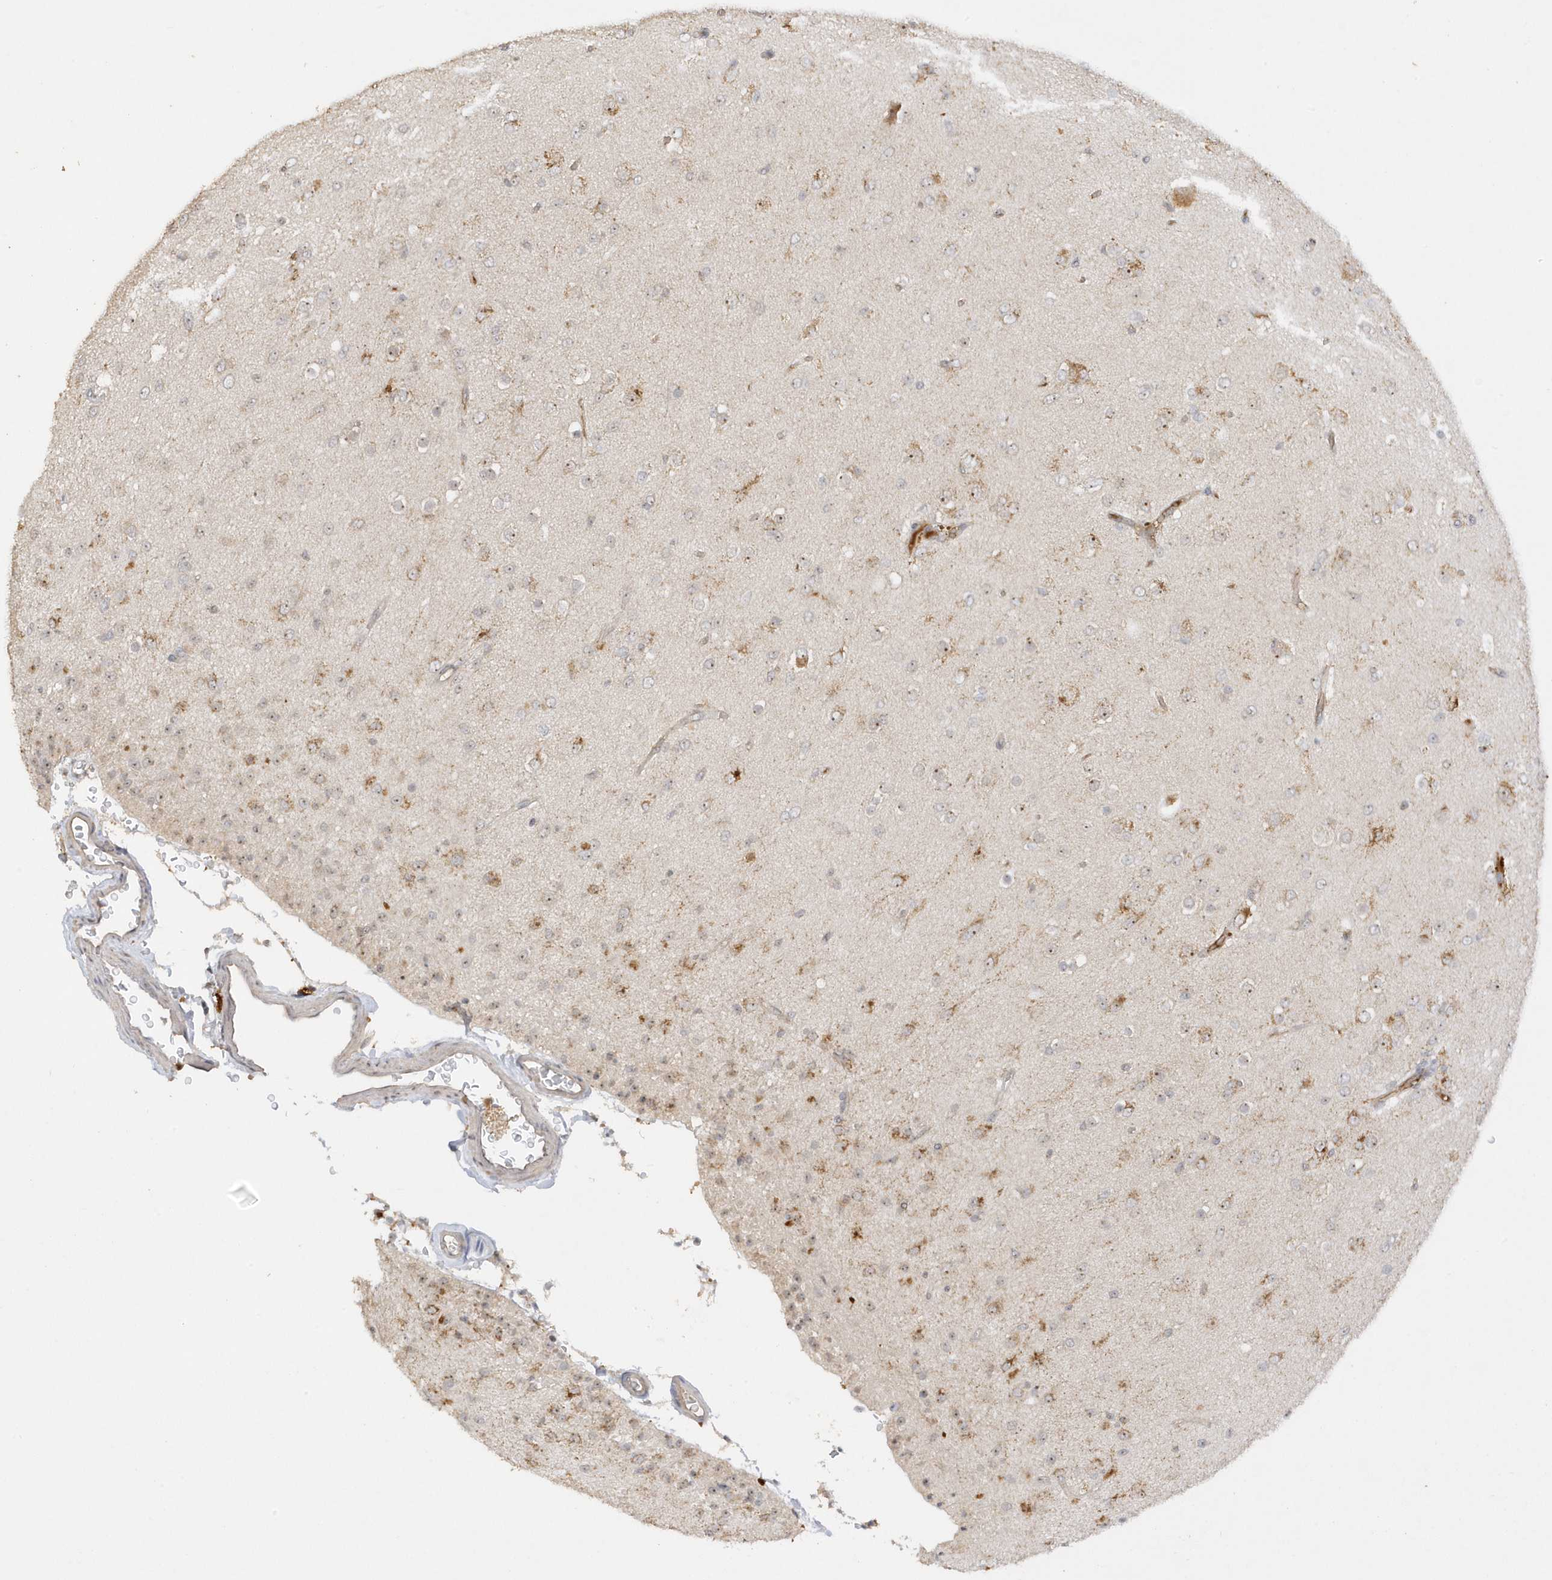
{"staining": {"intensity": "weak", "quantity": "<25%", "location": "nuclear"}, "tissue": "glioma", "cell_type": "Tumor cells", "image_type": "cancer", "snomed": [{"axis": "morphology", "description": "Glioma, malignant, Low grade"}, {"axis": "topography", "description": "Brain"}], "caption": "Tumor cells show no significant staining in glioma.", "gene": "DDX18", "patient": {"sex": "male", "age": 65}}